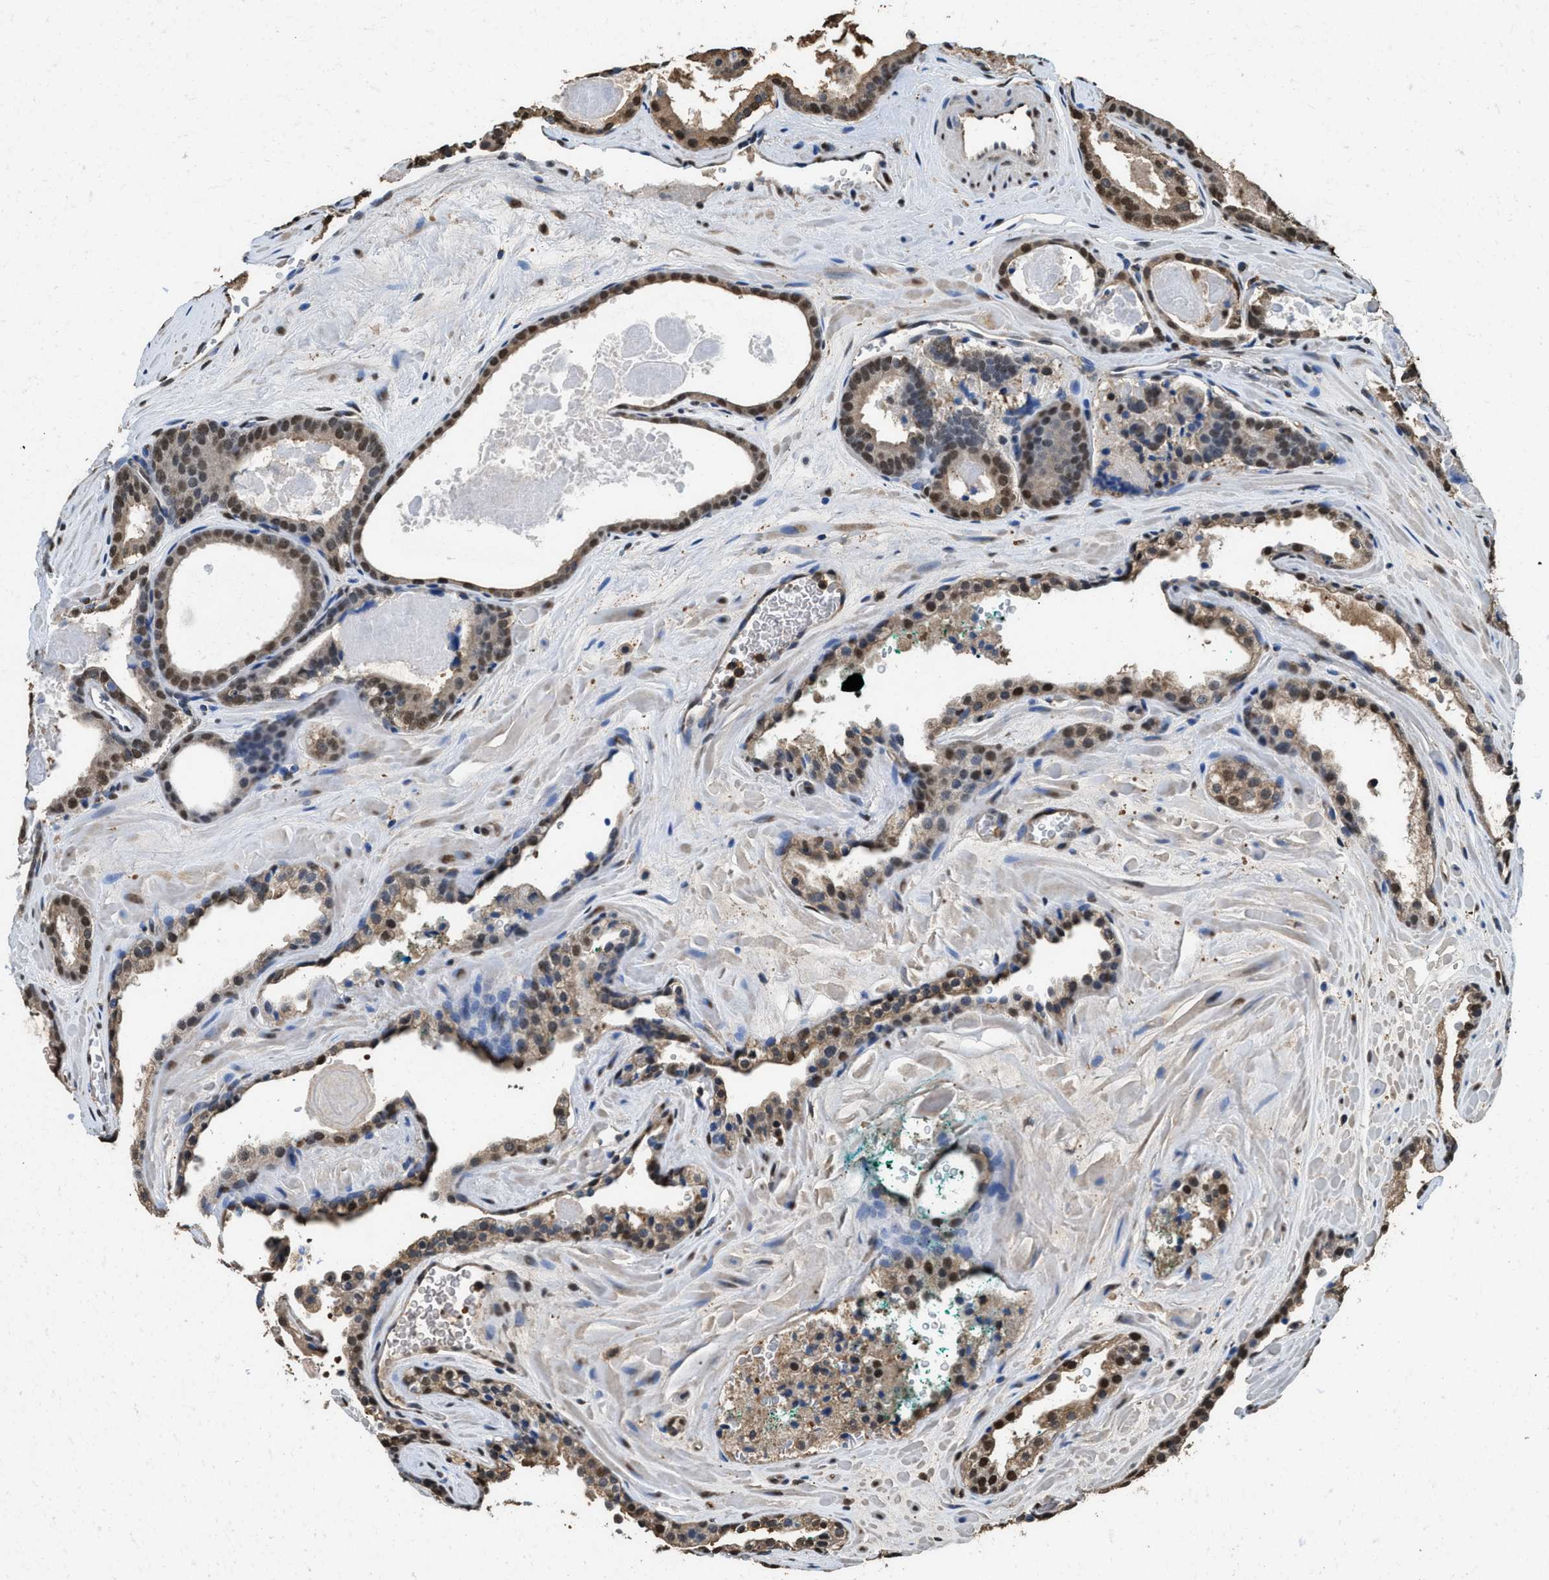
{"staining": {"intensity": "moderate", "quantity": ">75%", "location": "cytoplasmic/membranous,nuclear"}, "tissue": "prostate cancer", "cell_type": "Tumor cells", "image_type": "cancer", "snomed": [{"axis": "morphology", "description": "Adenocarcinoma, High grade"}, {"axis": "topography", "description": "Prostate"}], "caption": "Immunohistochemistry (IHC) of human prostate adenocarcinoma (high-grade) shows medium levels of moderate cytoplasmic/membranous and nuclear staining in approximately >75% of tumor cells.", "gene": "GAPDH", "patient": {"sex": "male", "age": 60}}